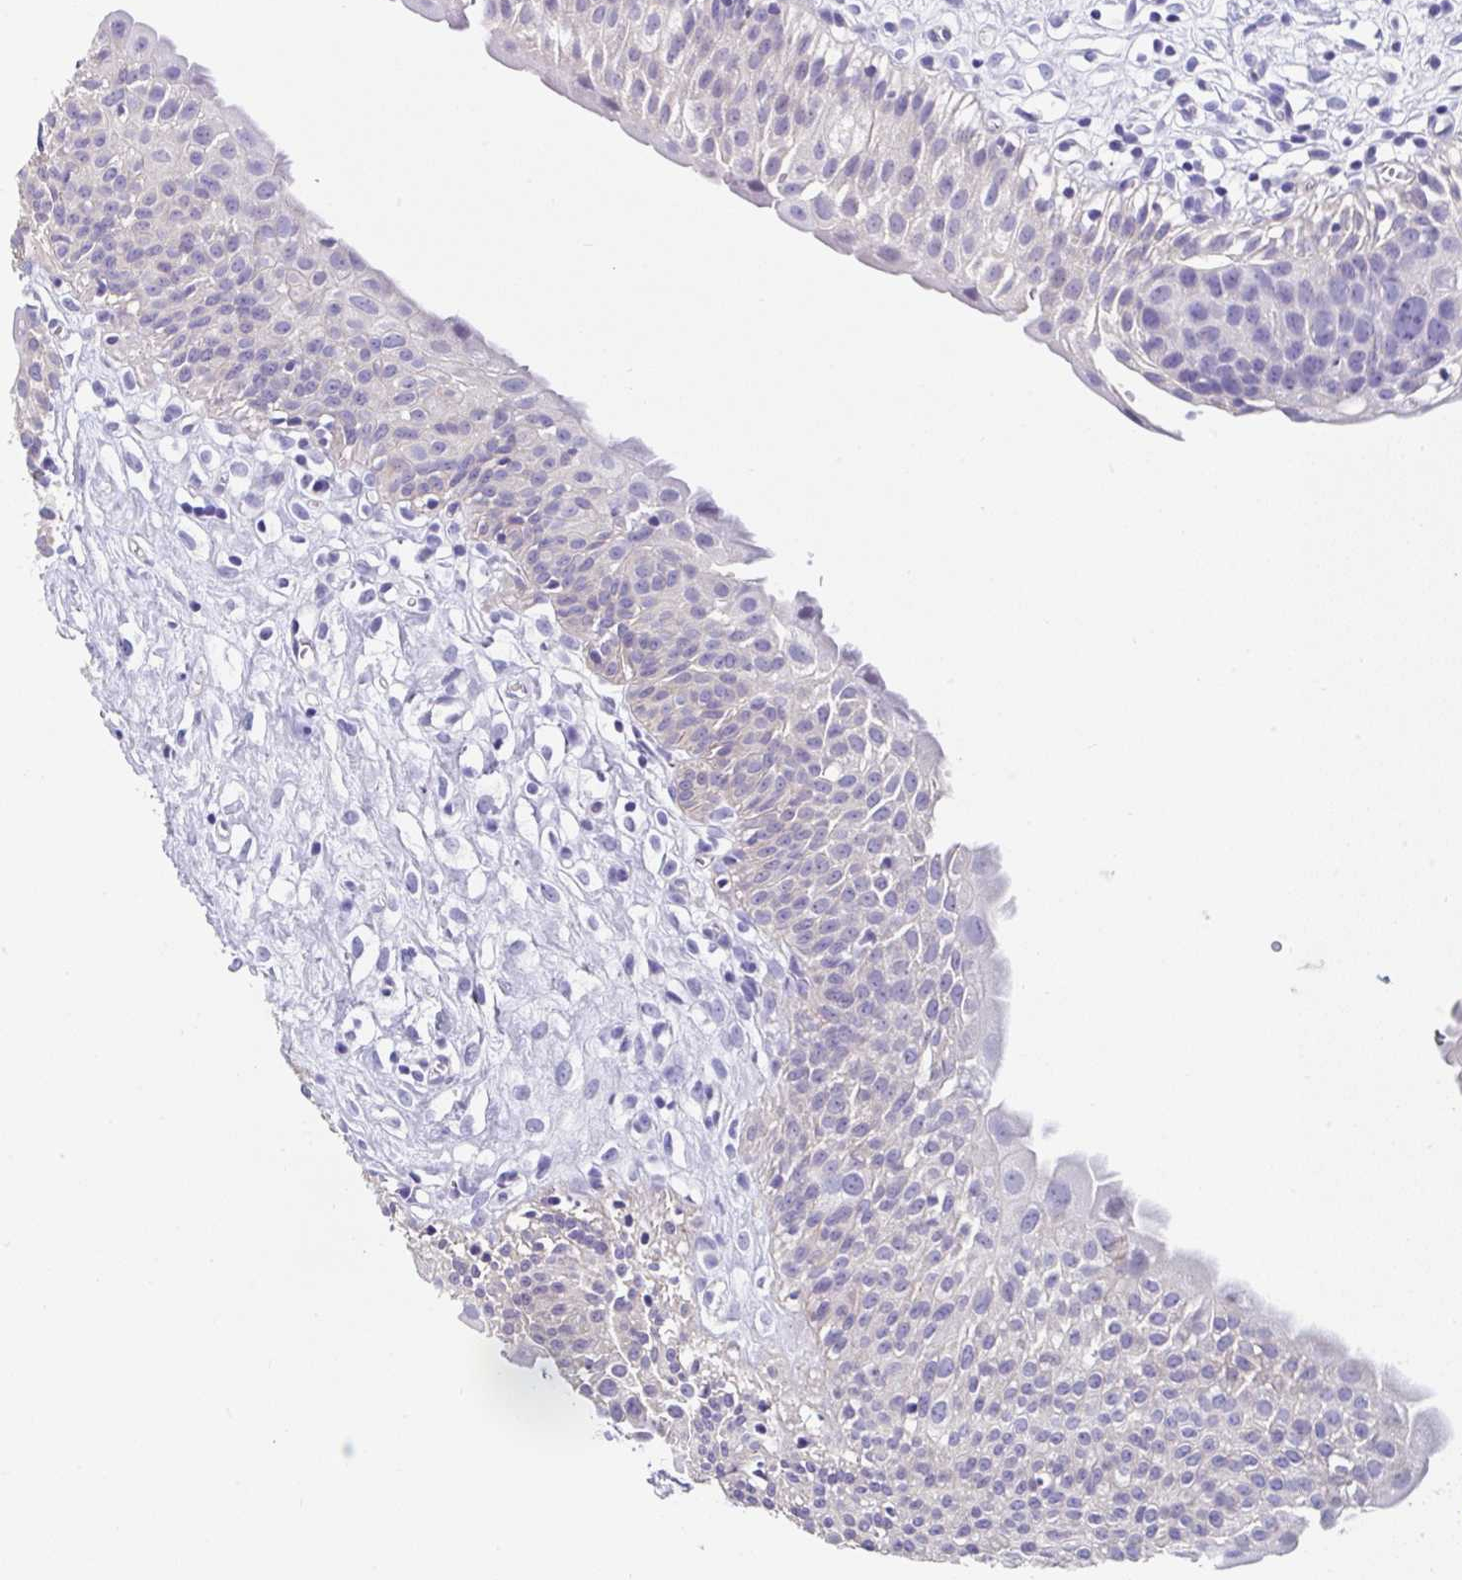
{"staining": {"intensity": "negative", "quantity": "none", "location": "none"}, "tissue": "urinary bladder", "cell_type": "Urothelial cells", "image_type": "normal", "snomed": [{"axis": "morphology", "description": "Normal tissue, NOS"}, {"axis": "topography", "description": "Urinary bladder"}], "caption": "Histopathology image shows no significant protein staining in urothelial cells of benign urinary bladder. The staining was performed using DAB to visualize the protein expression in brown, while the nuclei were stained in blue with hematoxylin (Magnification: 20x).", "gene": "TMPRSS11E", "patient": {"sex": "male", "age": 51}}